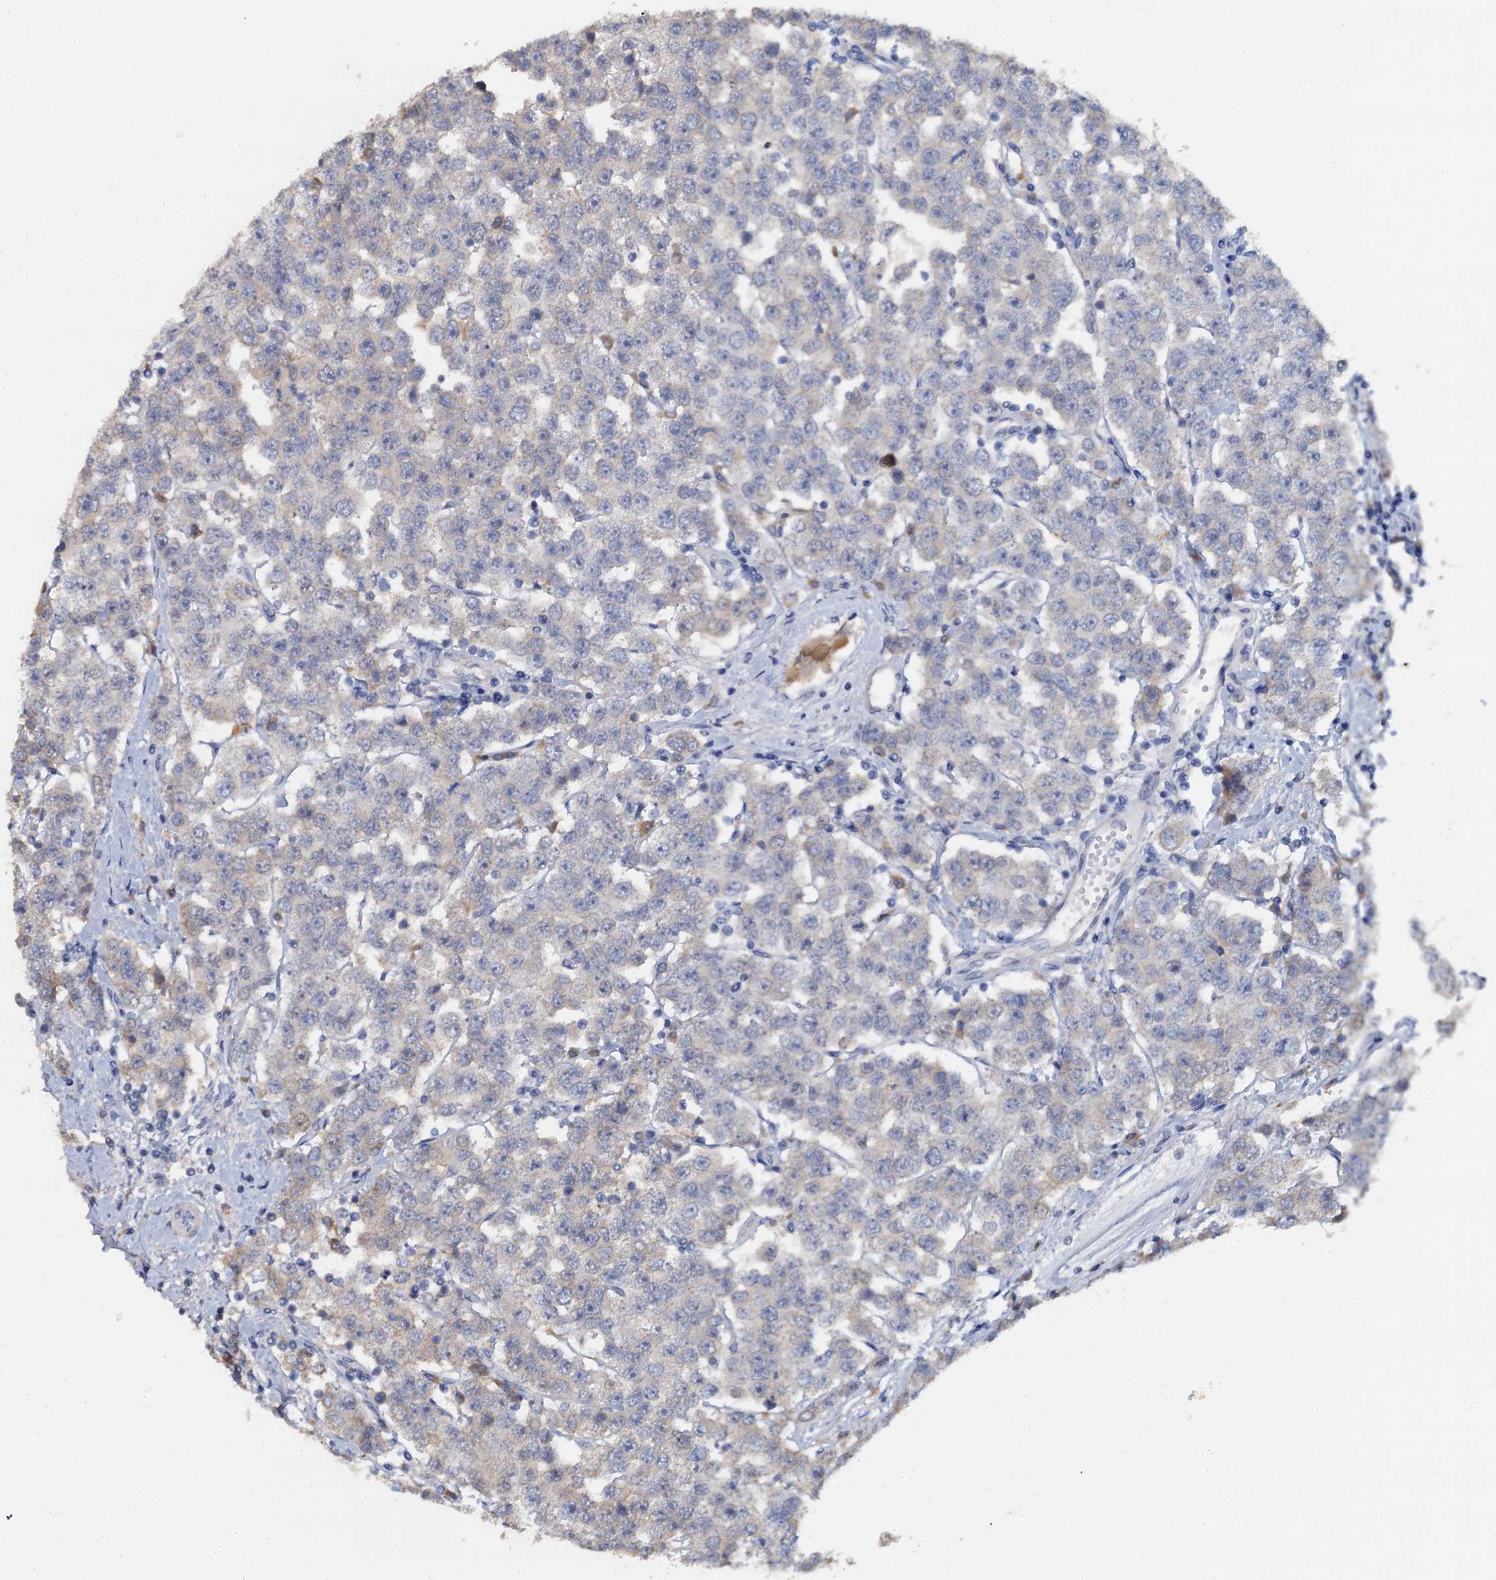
{"staining": {"intensity": "negative", "quantity": "none", "location": "none"}, "tissue": "testis cancer", "cell_type": "Tumor cells", "image_type": "cancer", "snomed": [{"axis": "morphology", "description": "Seminoma, NOS"}, {"axis": "topography", "description": "Testis"}], "caption": "A high-resolution image shows immunohistochemistry staining of seminoma (testis), which reveals no significant staining in tumor cells.", "gene": "CCDC184", "patient": {"sex": "male", "age": 28}}